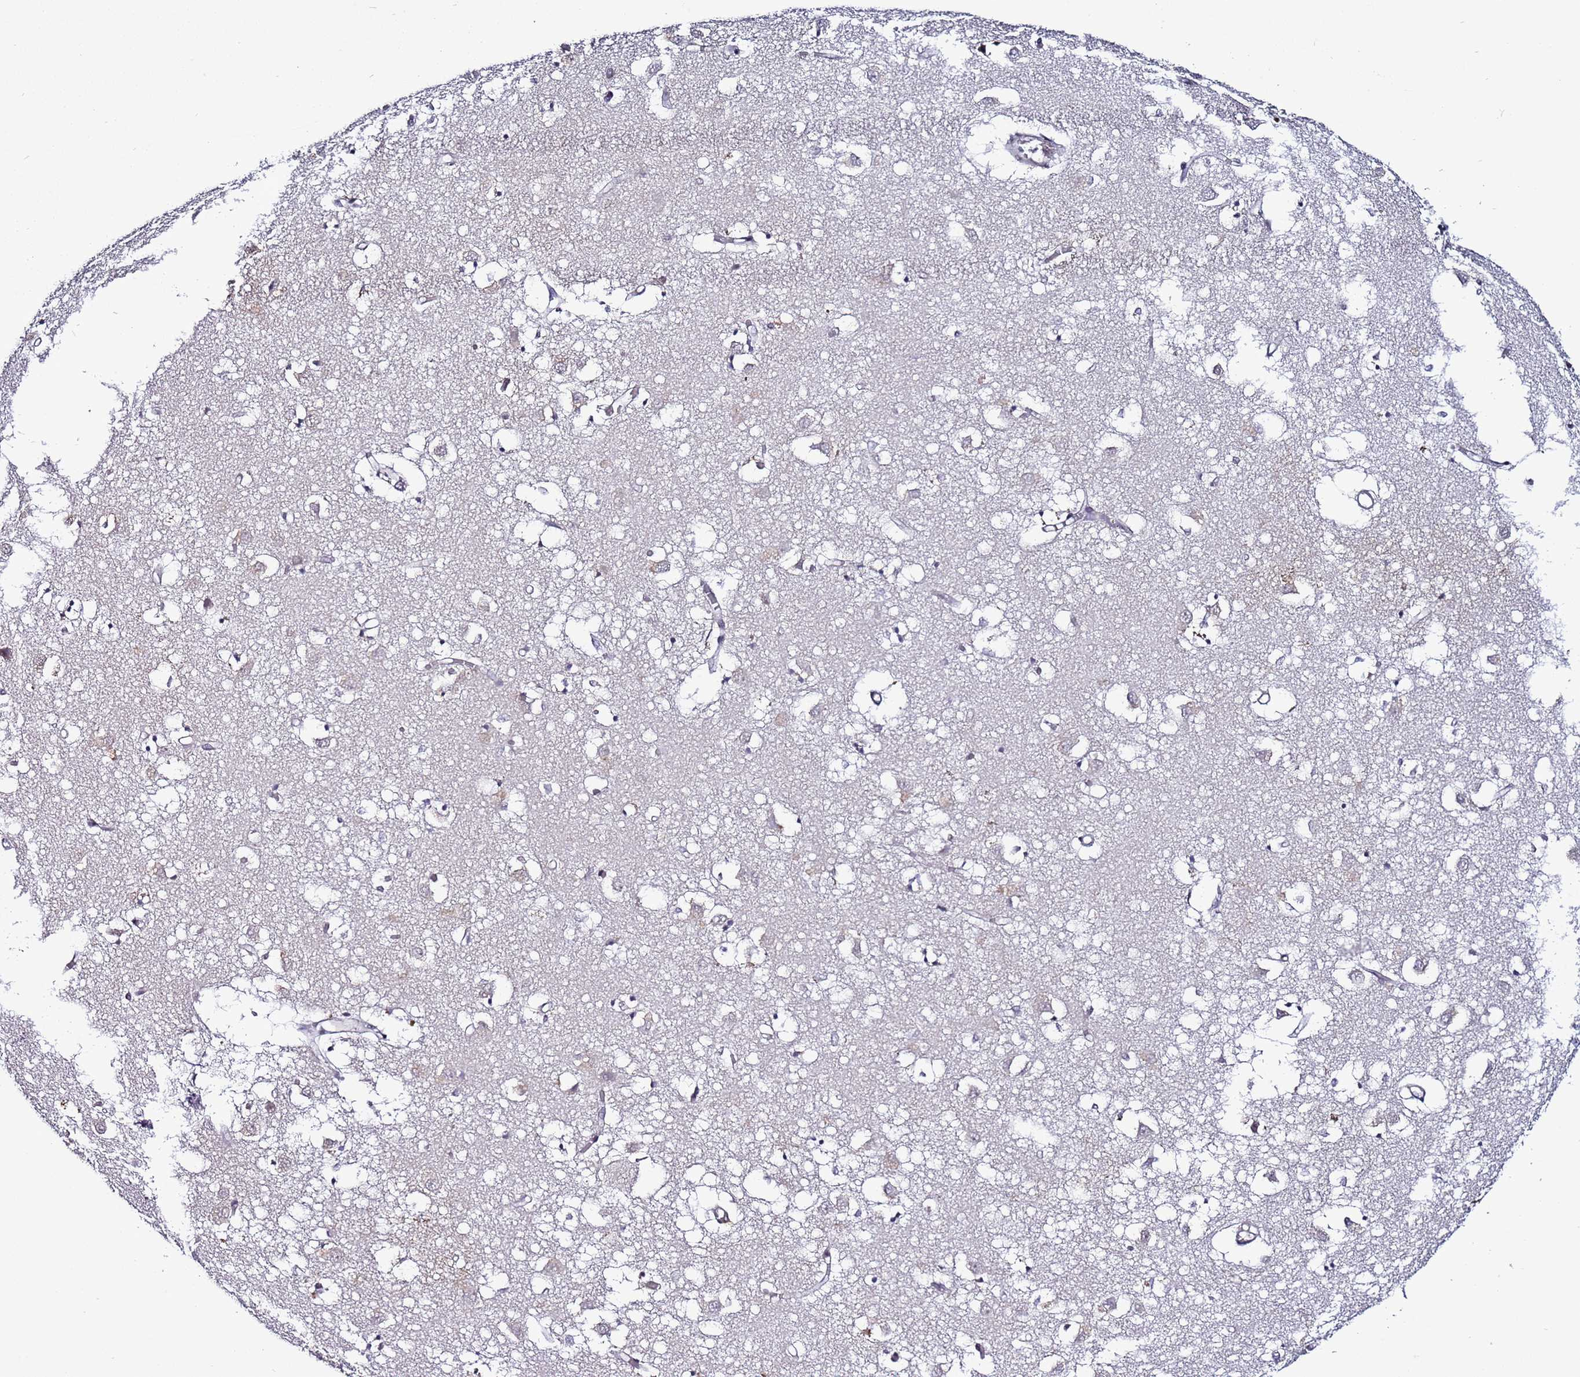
{"staining": {"intensity": "negative", "quantity": "none", "location": "none"}, "tissue": "caudate", "cell_type": "Glial cells", "image_type": "normal", "snomed": [{"axis": "morphology", "description": "Normal tissue, NOS"}, {"axis": "topography", "description": "Lateral ventricle wall"}], "caption": "IHC image of benign caudate stained for a protein (brown), which displays no expression in glial cells. (Immunohistochemistry (ihc), brightfield microscopy, high magnification).", "gene": "PSMA7", "patient": {"sex": "male", "age": 70}}